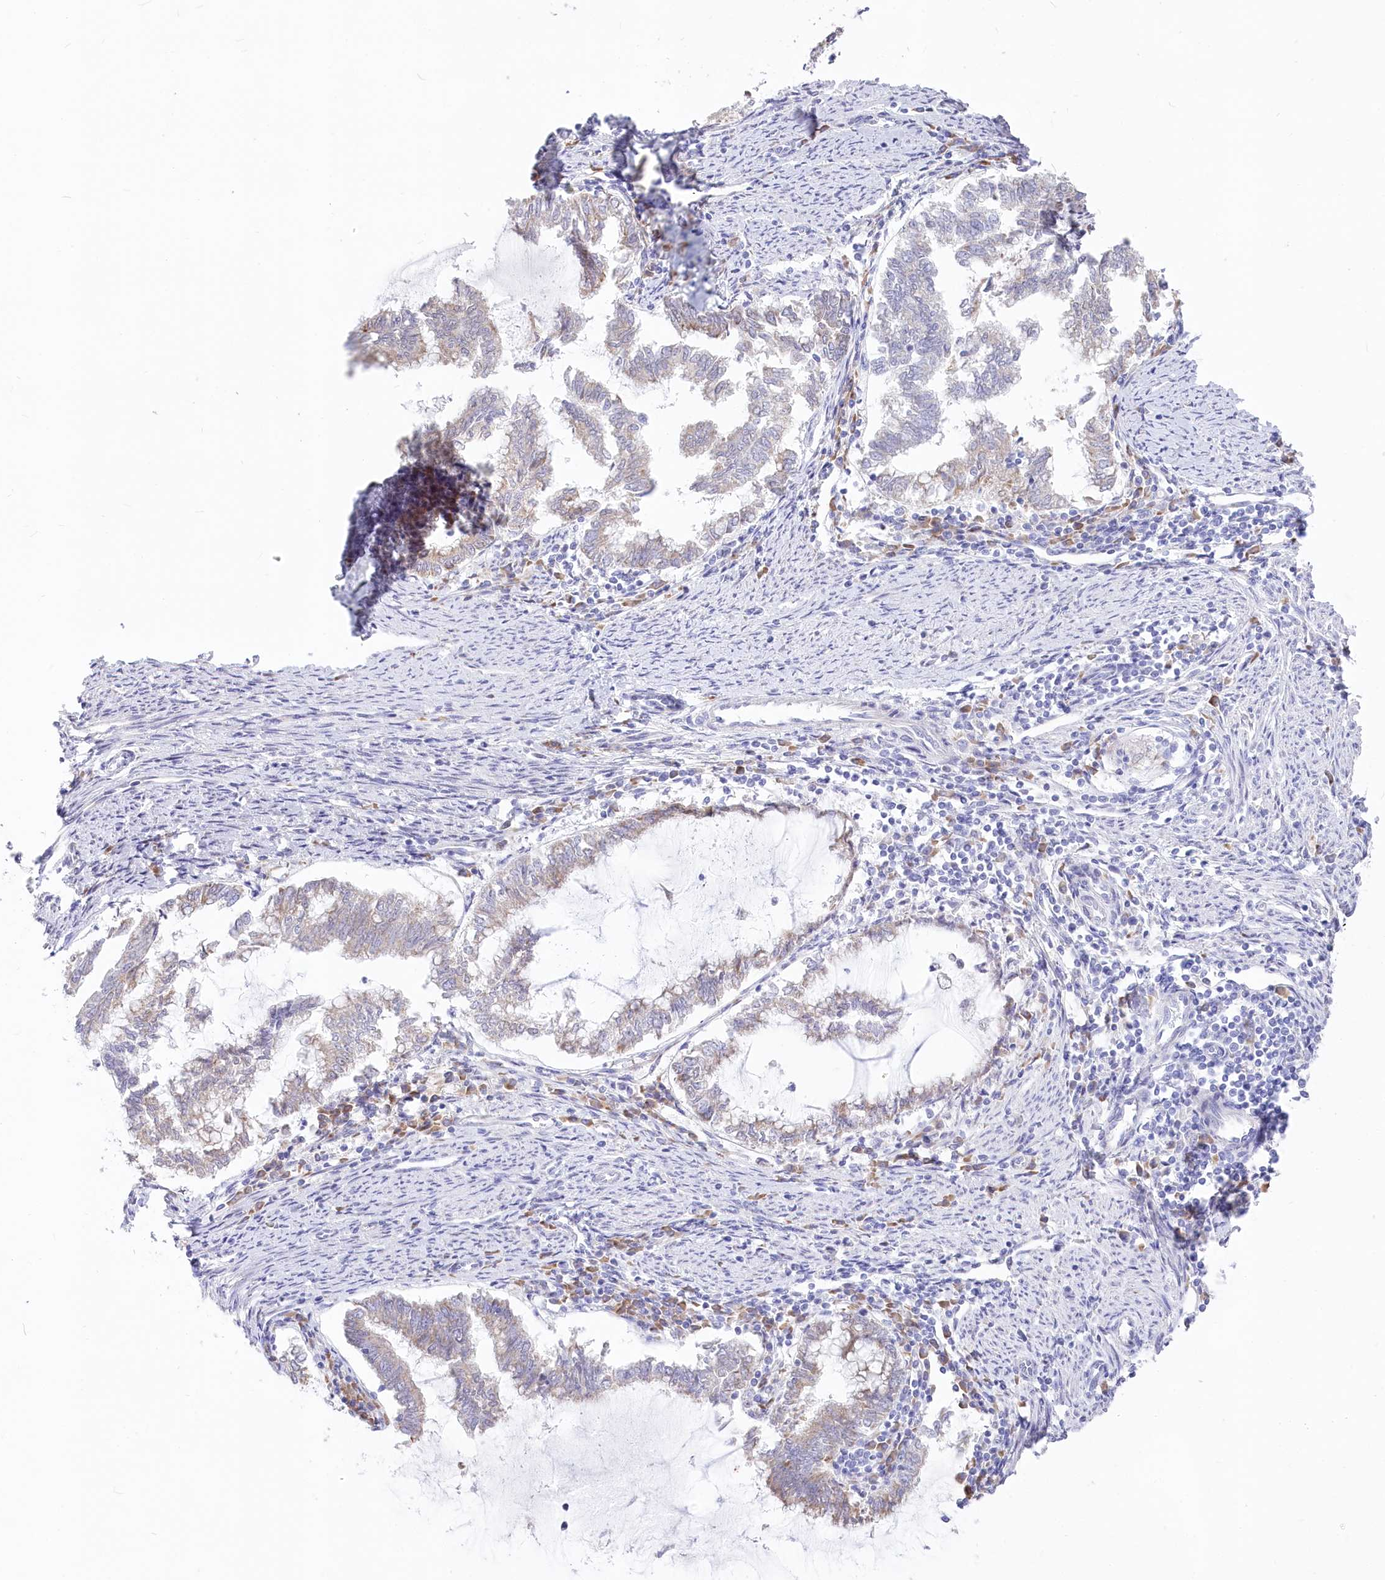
{"staining": {"intensity": "weak", "quantity": "<25%", "location": "cytoplasmic/membranous"}, "tissue": "endometrial cancer", "cell_type": "Tumor cells", "image_type": "cancer", "snomed": [{"axis": "morphology", "description": "Adenocarcinoma, NOS"}, {"axis": "topography", "description": "Endometrium"}], "caption": "A photomicrograph of endometrial cancer stained for a protein reveals no brown staining in tumor cells.", "gene": "STT3B", "patient": {"sex": "female", "age": 79}}